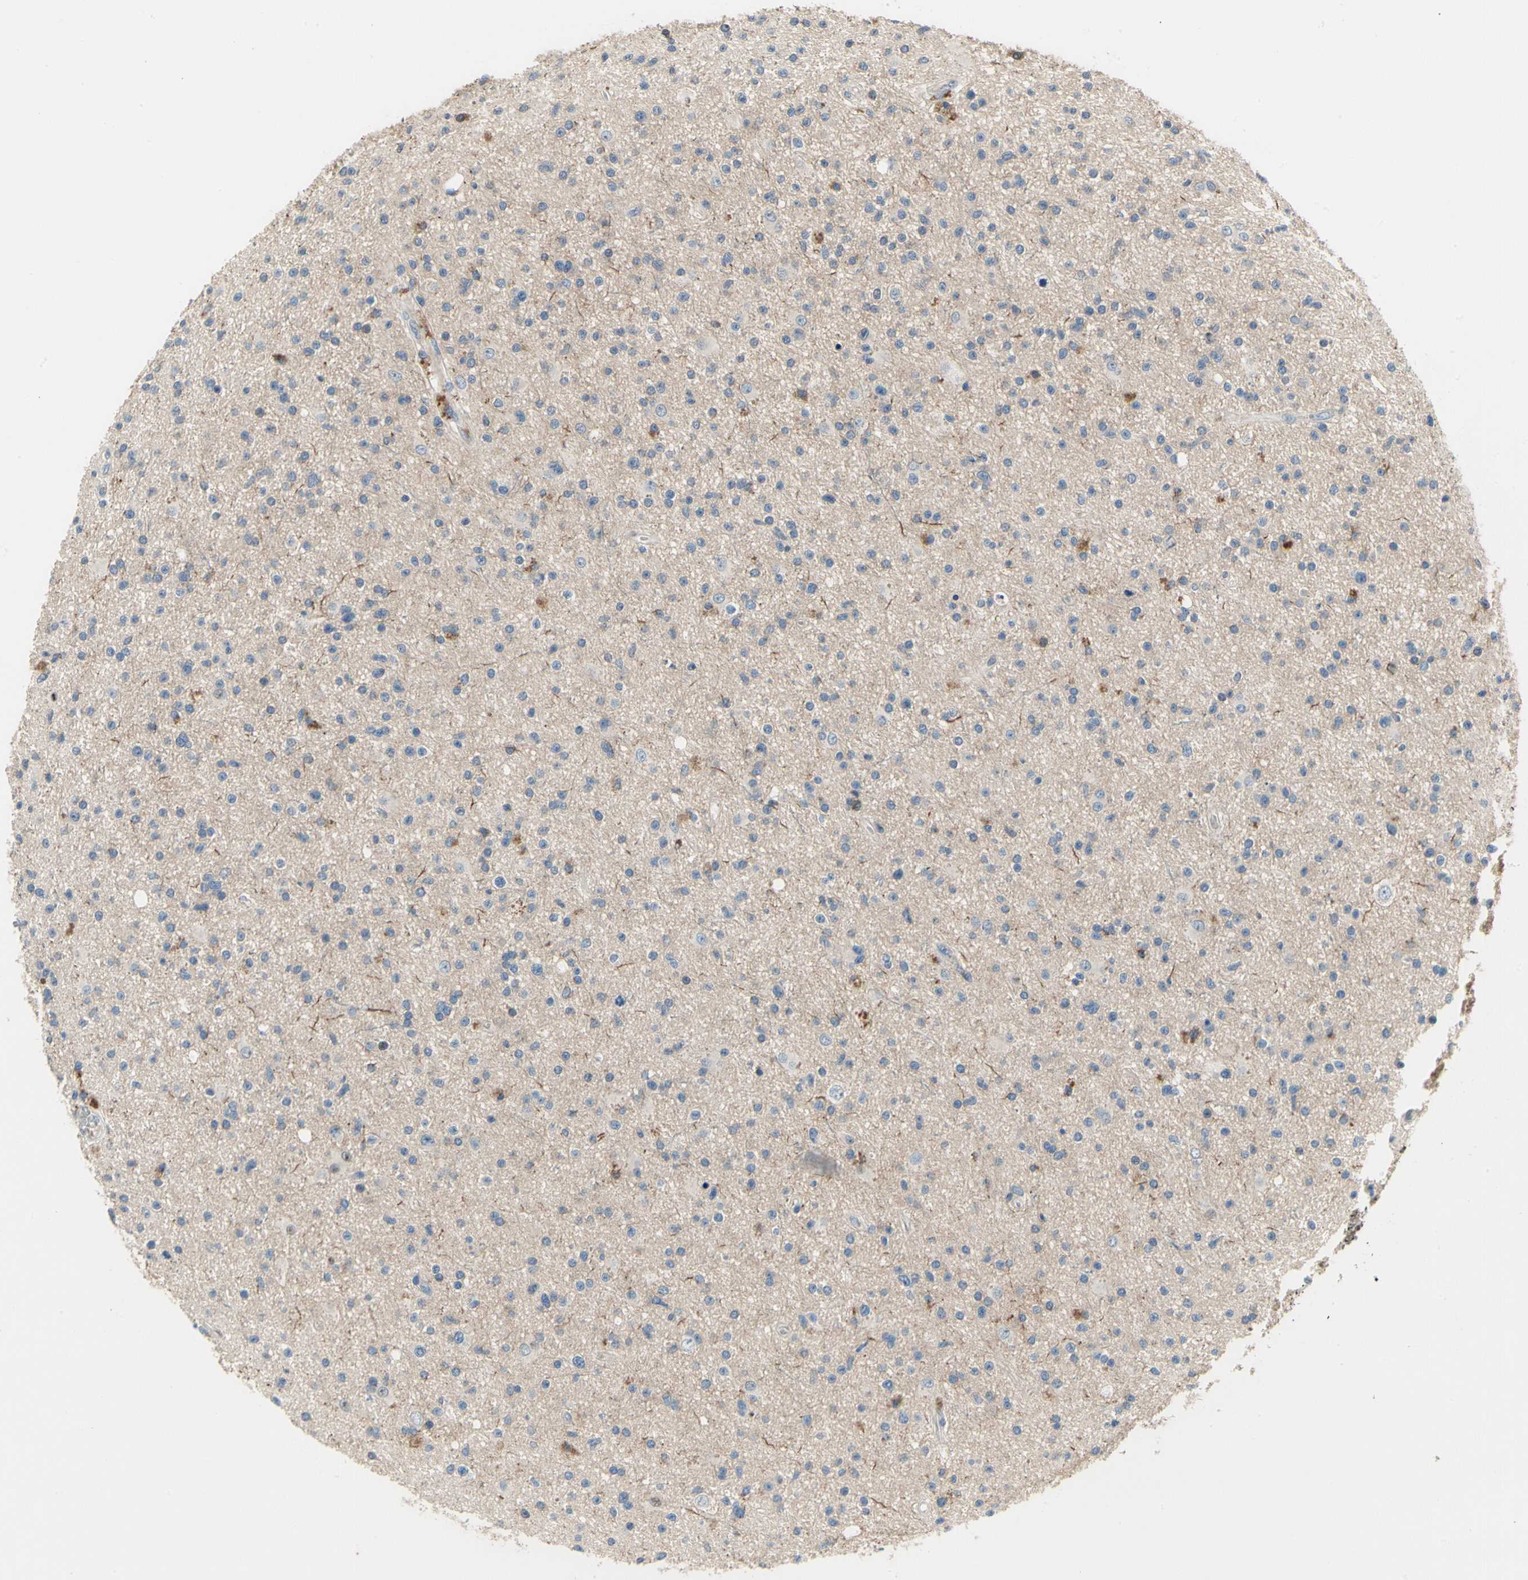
{"staining": {"intensity": "negative", "quantity": "none", "location": "none"}, "tissue": "glioma", "cell_type": "Tumor cells", "image_type": "cancer", "snomed": [{"axis": "morphology", "description": "Glioma, malignant, High grade"}, {"axis": "topography", "description": "Brain"}], "caption": "Immunohistochemistry of human malignant high-grade glioma exhibits no expression in tumor cells.", "gene": "NFASC", "patient": {"sex": "male", "age": 33}}